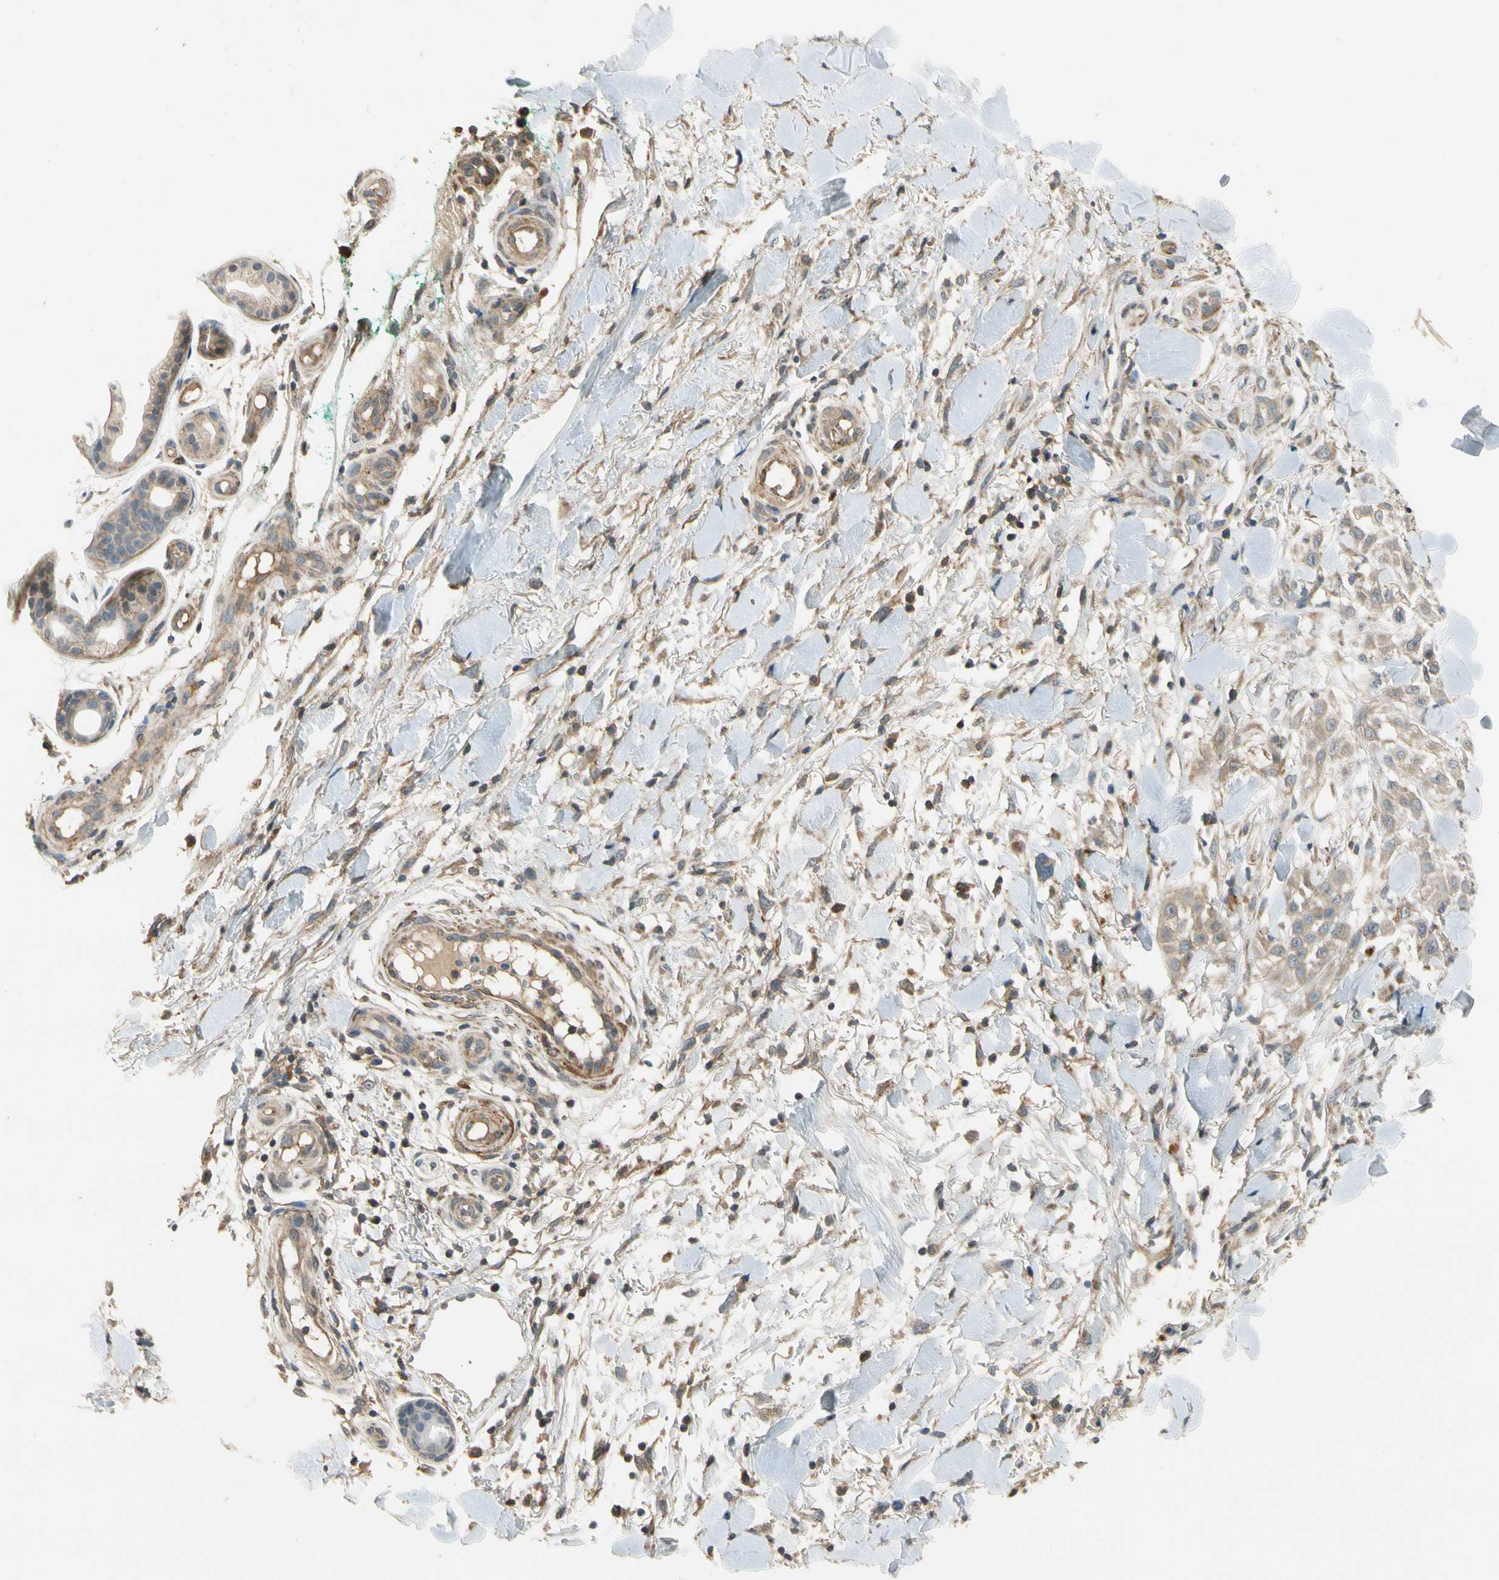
{"staining": {"intensity": "weak", "quantity": ">75%", "location": "cytoplasmic/membranous"}, "tissue": "skin cancer", "cell_type": "Tumor cells", "image_type": "cancer", "snomed": [{"axis": "morphology", "description": "Squamous cell carcinoma, NOS"}, {"axis": "topography", "description": "Skin"}], "caption": "Skin cancer stained with a protein marker exhibits weak staining in tumor cells.", "gene": "MST1R", "patient": {"sex": "female", "age": 42}}